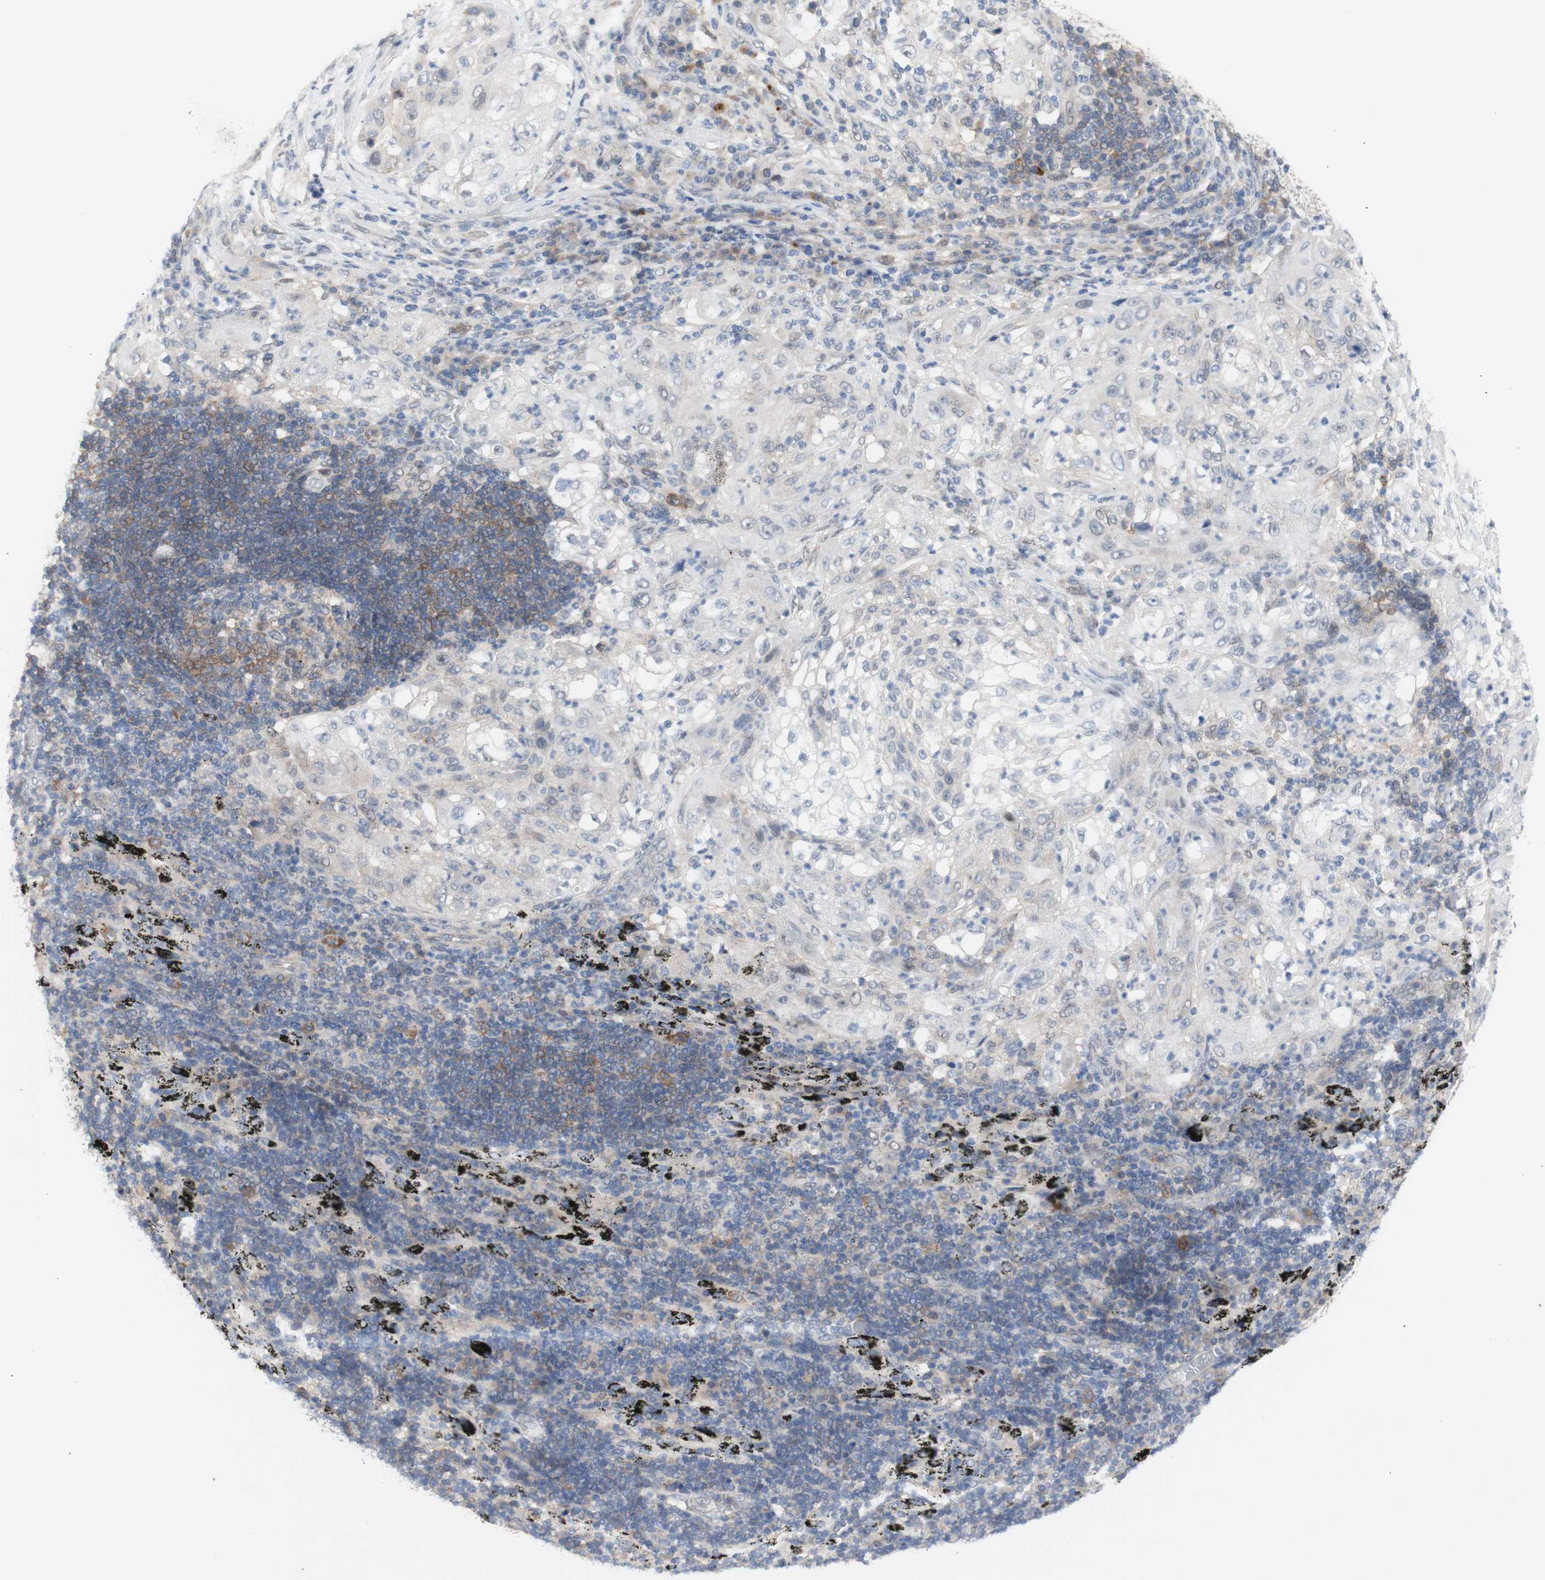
{"staining": {"intensity": "negative", "quantity": "none", "location": "none"}, "tissue": "lung cancer", "cell_type": "Tumor cells", "image_type": "cancer", "snomed": [{"axis": "morphology", "description": "Inflammation, NOS"}, {"axis": "morphology", "description": "Squamous cell carcinoma, NOS"}, {"axis": "topography", "description": "Lymph node"}, {"axis": "topography", "description": "Soft tissue"}, {"axis": "topography", "description": "Lung"}], "caption": "Human lung cancer (squamous cell carcinoma) stained for a protein using immunohistochemistry exhibits no positivity in tumor cells.", "gene": "PRMT5", "patient": {"sex": "male", "age": 66}}